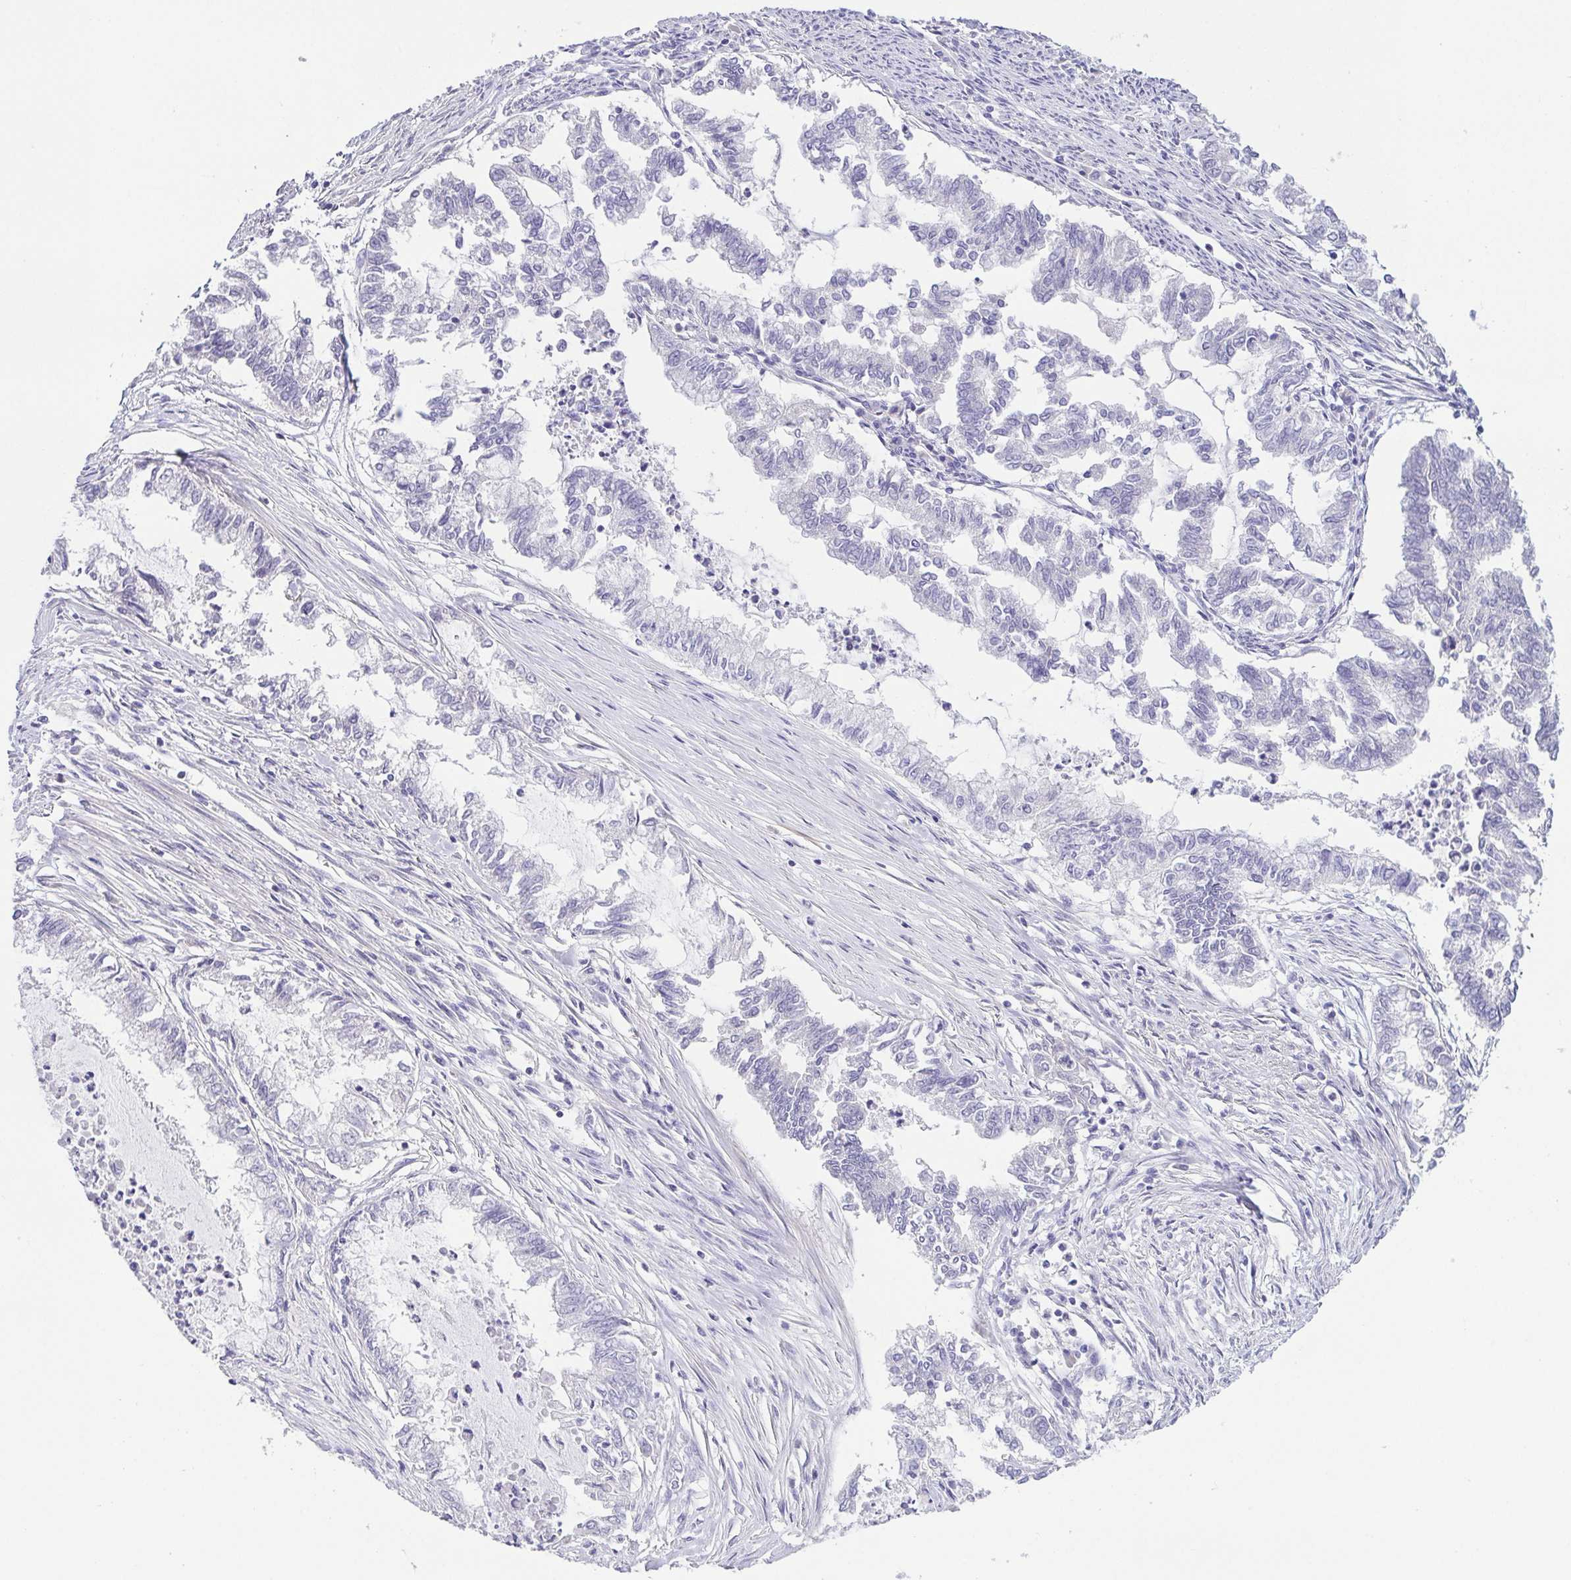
{"staining": {"intensity": "negative", "quantity": "none", "location": "none"}, "tissue": "endometrial cancer", "cell_type": "Tumor cells", "image_type": "cancer", "snomed": [{"axis": "morphology", "description": "Adenocarcinoma, NOS"}, {"axis": "topography", "description": "Endometrium"}], "caption": "Human endometrial cancer stained for a protein using immunohistochemistry (IHC) shows no positivity in tumor cells.", "gene": "HAPLN2", "patient": {"sex": "female", "age": 79}}